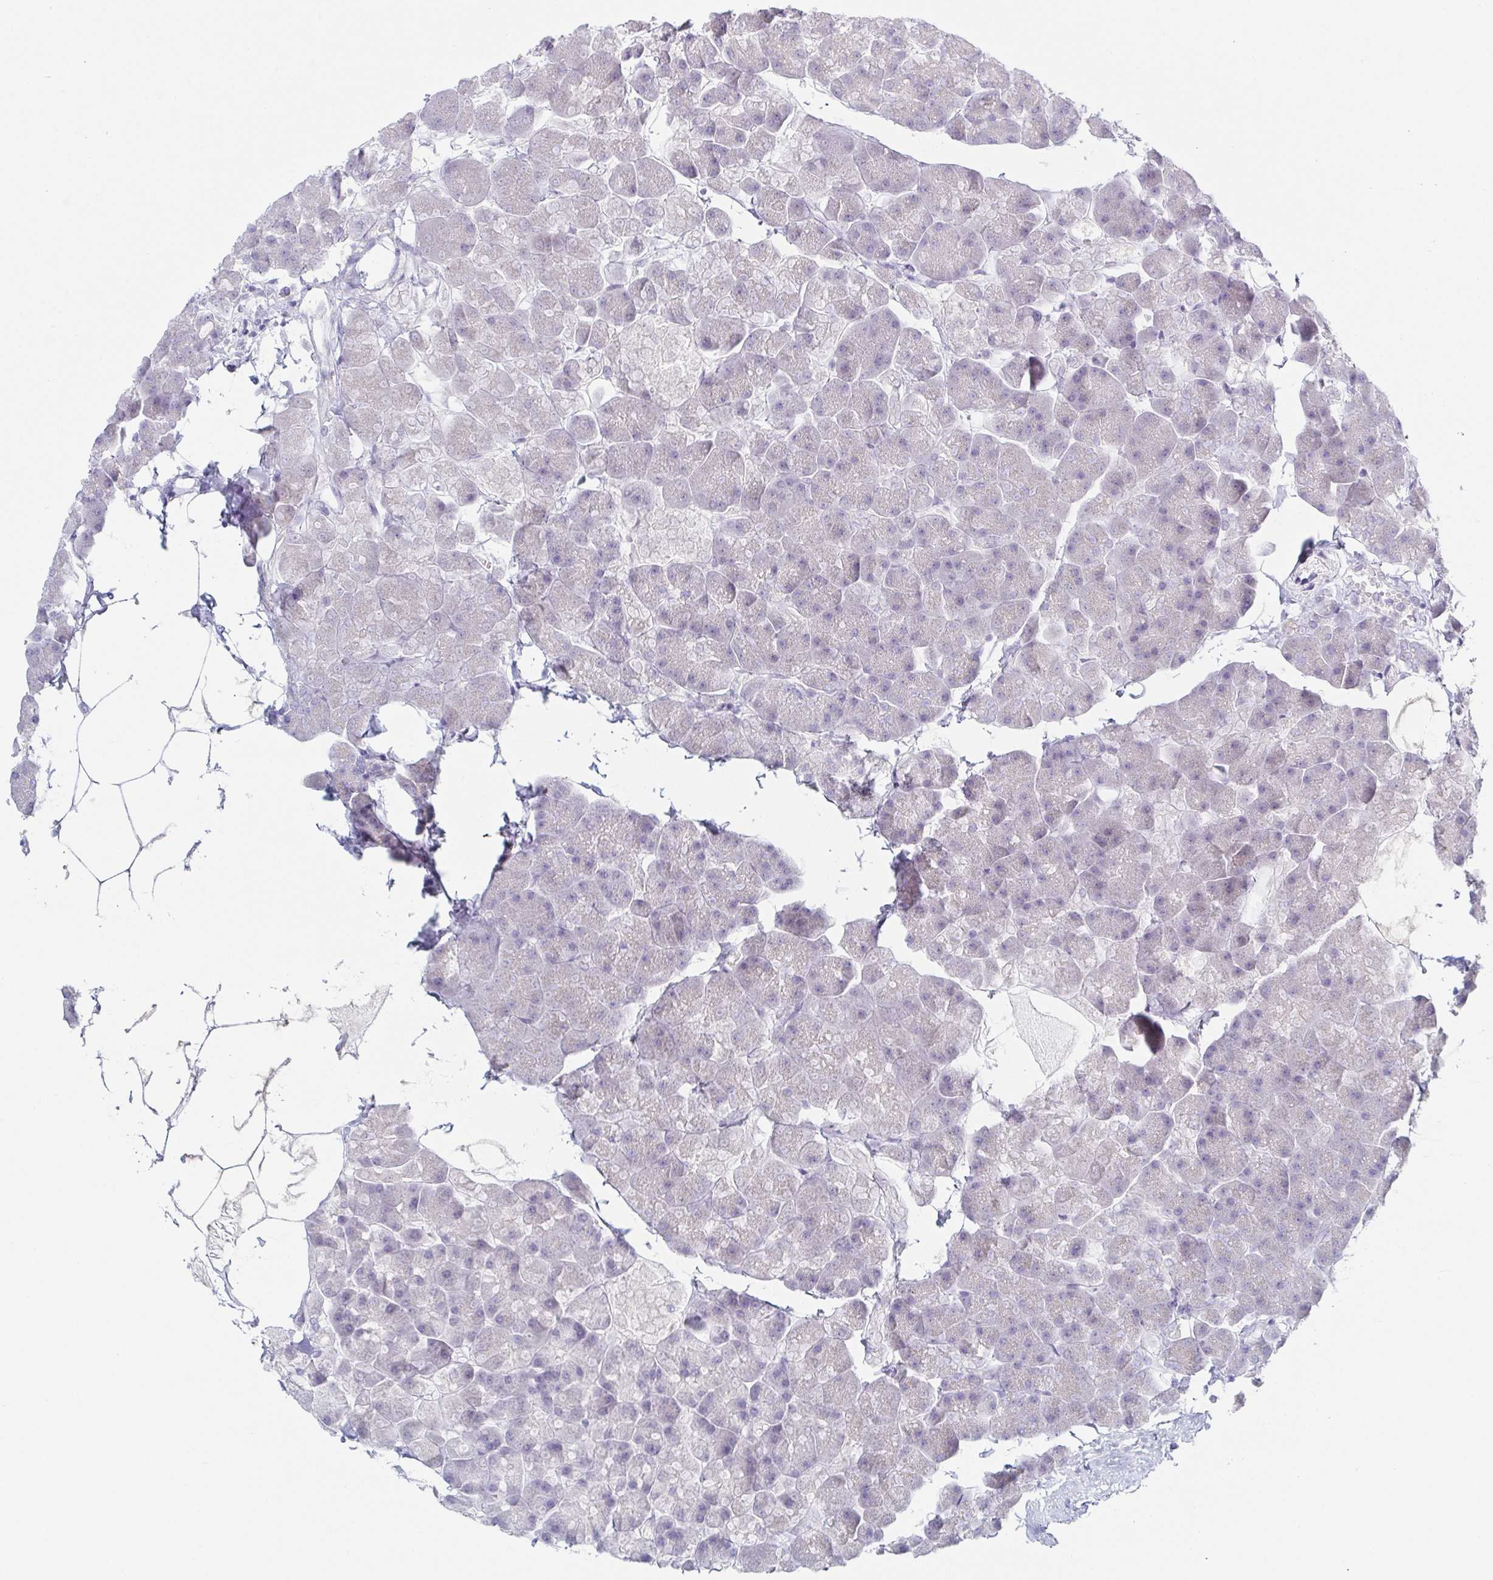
{"staining": {"intensity": "negative", "quantity": "none", "location": "none"}, "tissue": "pancreas", "cell_type": "Exocrine glandular cells", "image_type": "normal", "snomed": [{"axis": "morphology", "description": "Normal tissue, NOS"}, {"axis": "topography", "description": "Pancreas"}], "caption": "The photomicrograph reveals no staining of exocrine glandular cells in normal pancreas. (Brightfield microscopy of DAB (3,3'-diaminobenzidine) IHC at high magnification).", "gene": "HTR2A", "patient": {"sex": "male", "age": 35}}